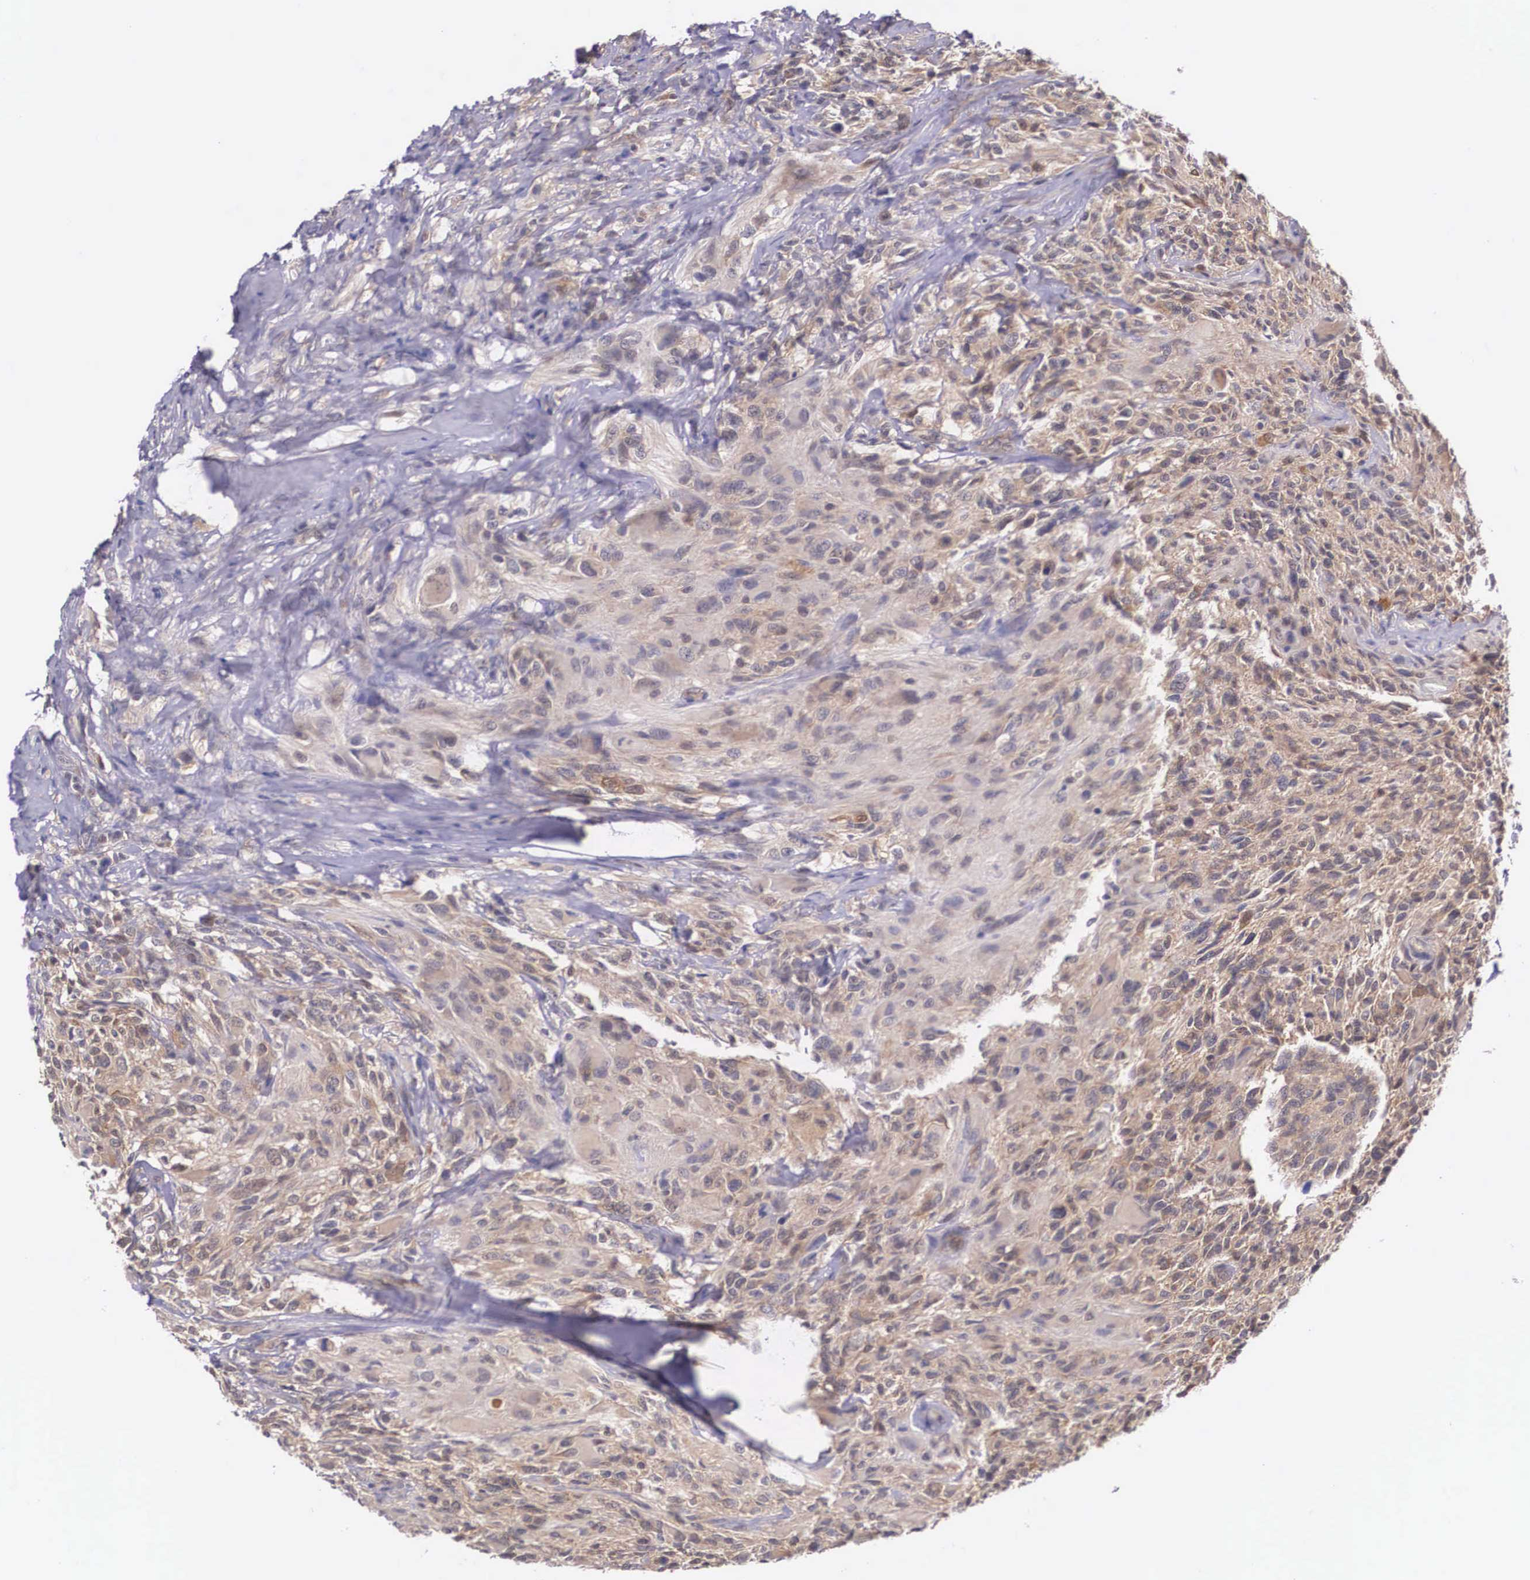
{"staining": {"intensity": "weak", "quantity": "<25%", "location": "cytoplasmic/membranous"}, "tissue": "glioma", "cell_type": "Tumor cells", "image_type": "cancer", "snomed": [{"axis": "morphology", "description": "Glioma, malignant, High grade"}, {"axis": "topography", "description": "Brain"}], "caption": "This is an IHC image of human glioma. There is no positivity in tumor cells.", "gene": "IGBP1", "patient": {"sex": "male", "age": 69}}